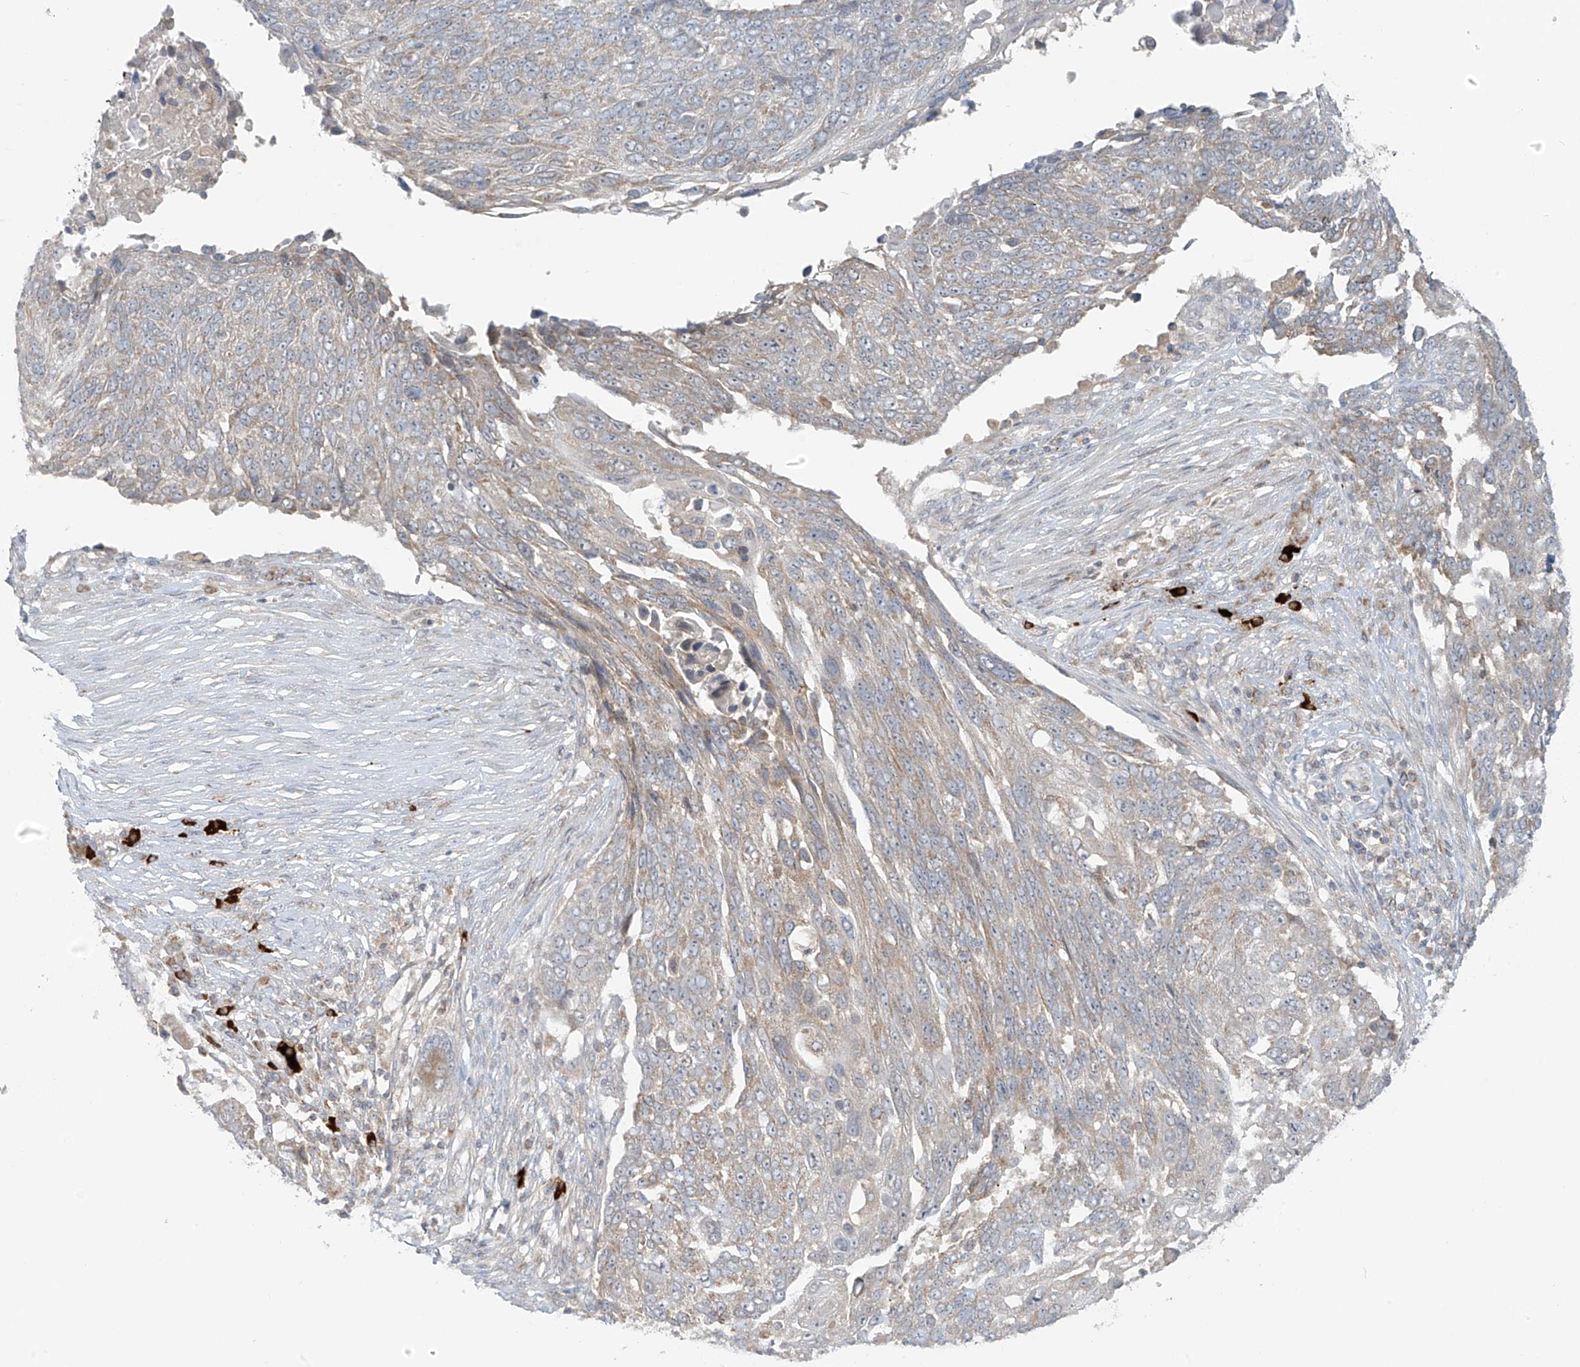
{"staining": {"intensity": "negative", "quantity": "none", "location": "none"}, "tissue": "lung cancer", "cell_type": "Tumor cells", "image_type": "cancer", "snomed": [{"axis": "morphology", "description": "Squamous cell carcinoma, NOS"}, {"axis": "topography", "description": "Lung"}], "caption": "A histopathology image of lung cancer stained for a protein demonstrates no brown staining in tumor cells.", "gene": "HDDC2", "patient": {"sex": "male", "age": 66}}